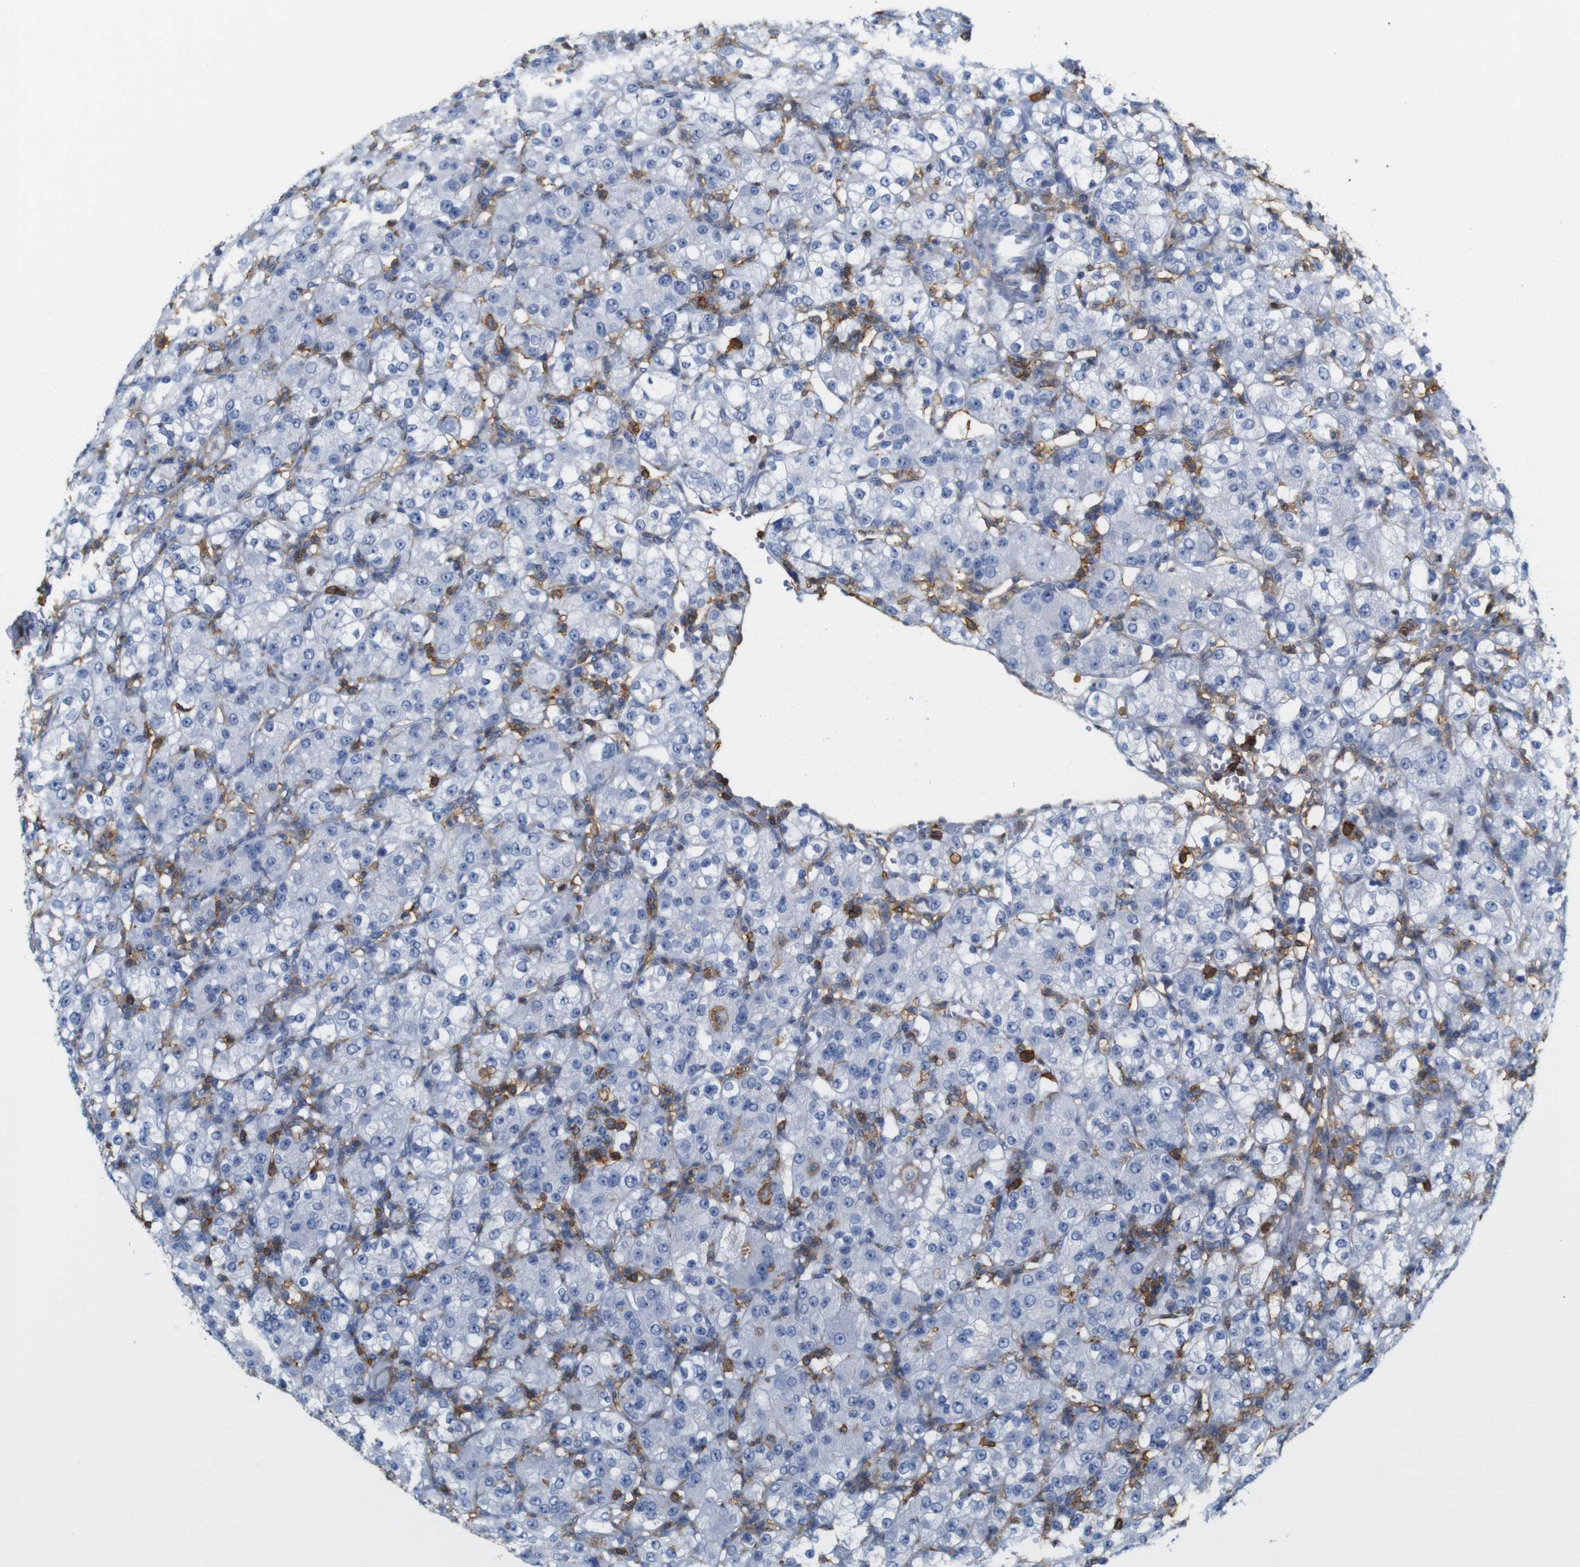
{"staining": {"intensity": "negative", "quantity": "none", "location": "none"}, "tissue": "renal cancer", "cell_type": "Tumor cells", "image_type": "cancer", "snomed": [{"axis": "morphology", "description": "Normal tissue, NOS"}, {"axis": "morphology", "description": "Adenocarcinoma, NOS"}, {"axis": "topography", "description": "Kidney"}], "caption": "Tumor cells are negative for protein expression in human renal adenocarcinoma.", "gene": "ANXA1", "patient": {"sex": "male", "age": 61}}